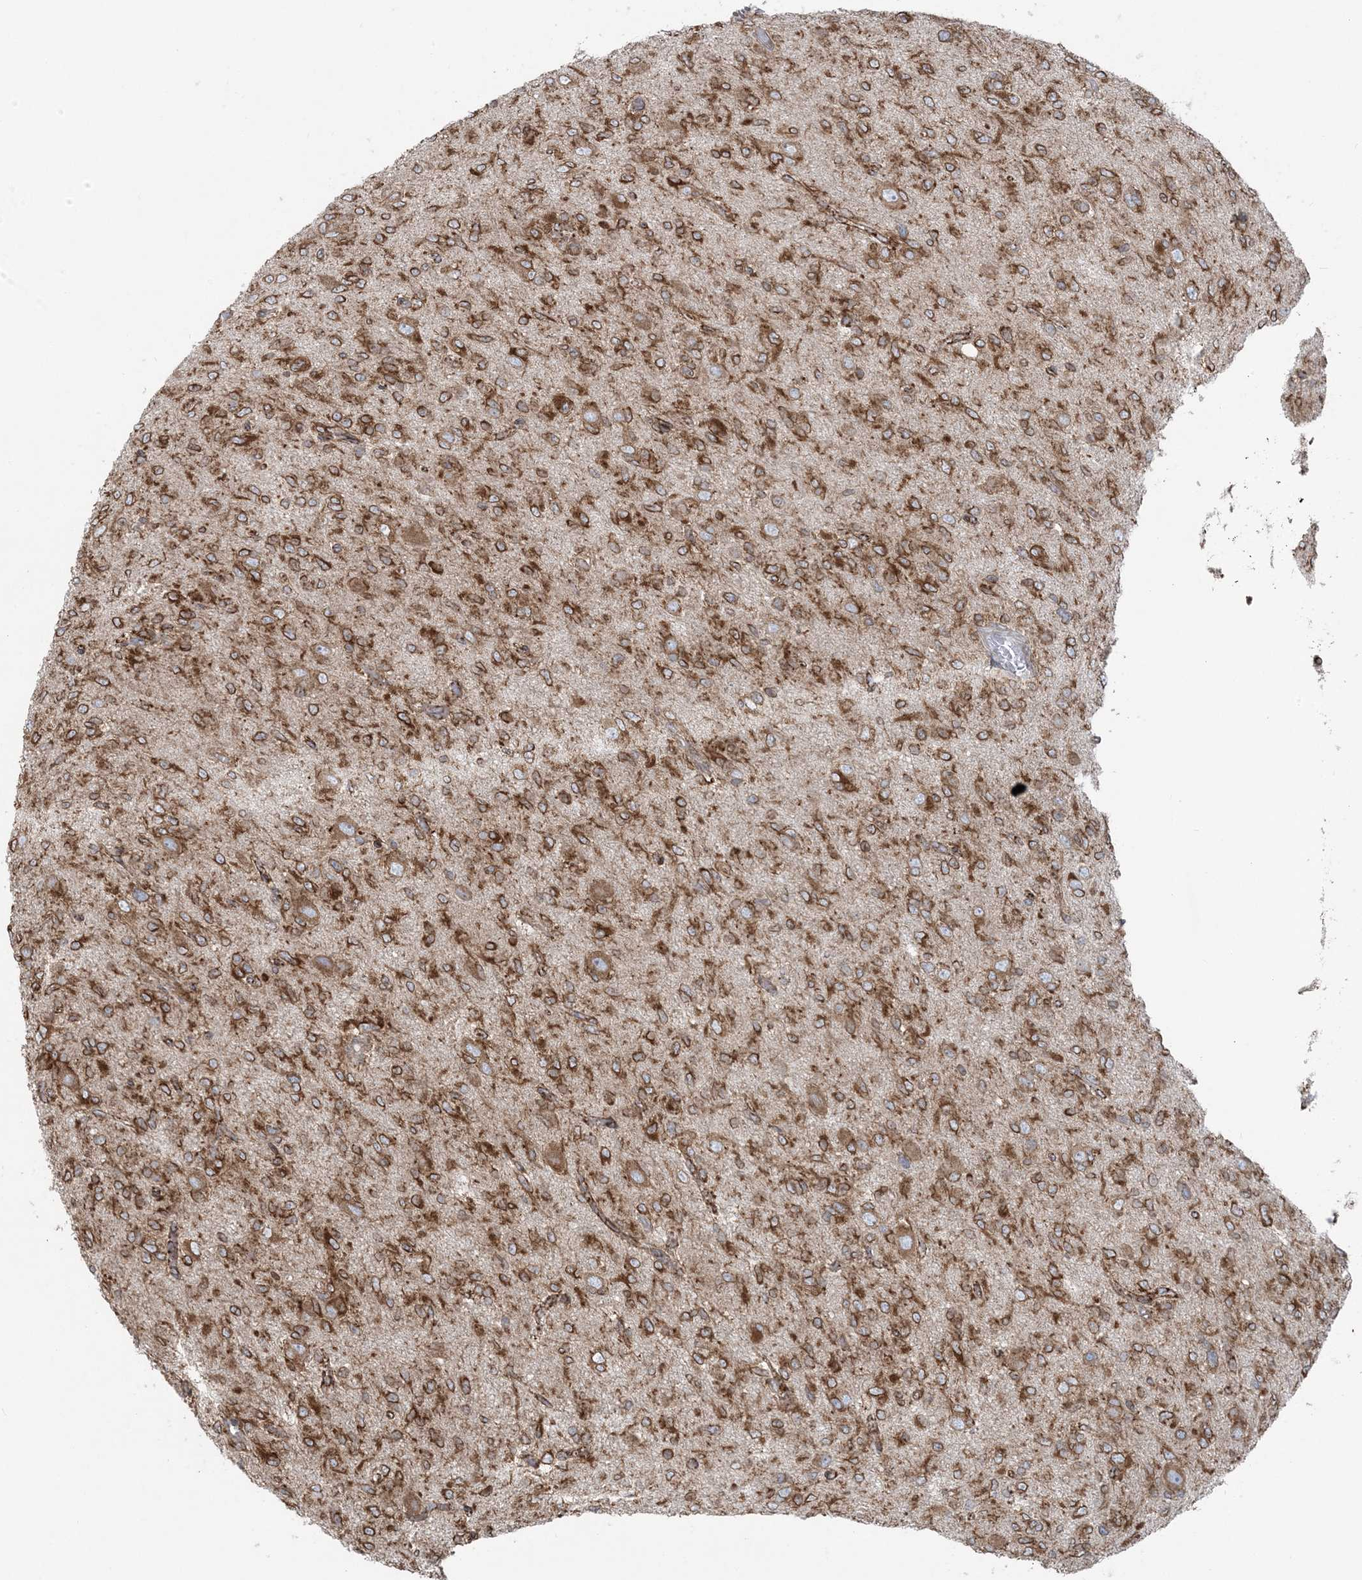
{"staining": {"intensity": "moderate", "quantity": ">75%", "location": "cytoplasmic/membranous"}, "tissue": "glioma", "cell_type": "Tumor cells", "image_type": "cancer", "snomed": [{"axis": "morphology", "description": "Glioma, malignant, High grade"}, {"axis": "topography", "description": "Brain"}], "caption": "Immunohistochemical staining of human high-grade glioma (malignant) displays moderate cytoplasmic/membranous protein expression in approximately >75% of tumor cells.", "gene": "UBXN4", "patient": {"sex": "female", "age": 59}}